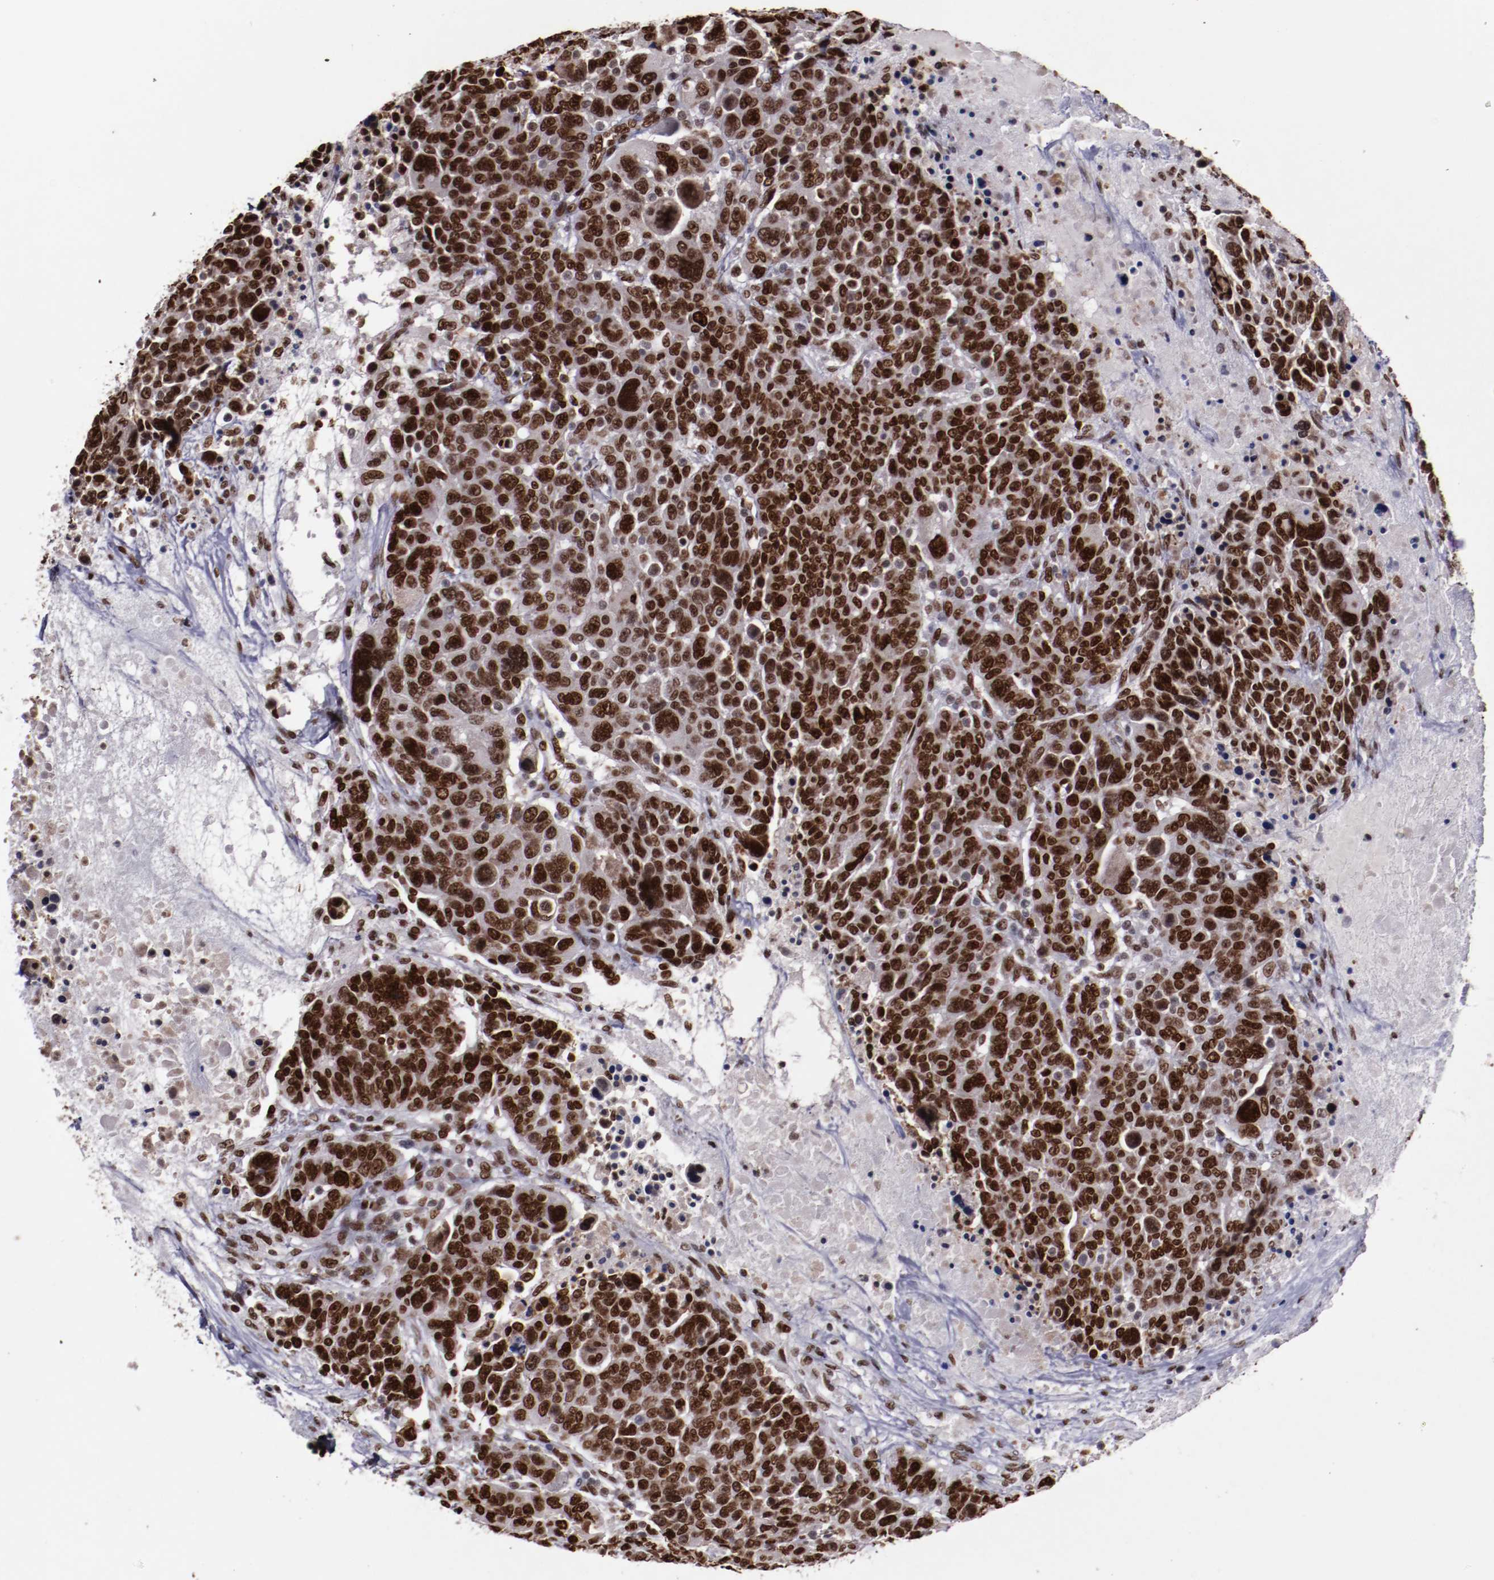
{"staining": {"intensity": "strong", "quantity": ">75%", "location": "nuclear"}, "tissue": "breast cancer", "cell_type": "Tumor cells", "image_type": "cancer", "snomed": [{"axis": "morphology", "description": "Duct carcinoma"}, {"axis": "topography", "description": "Breast"}], "caption": "Breast cancer stained for a protein displays strong nuclear positivity in tumor cells.", "gene": "APEX1", "patient": {"sex": "female", "age": 37}}